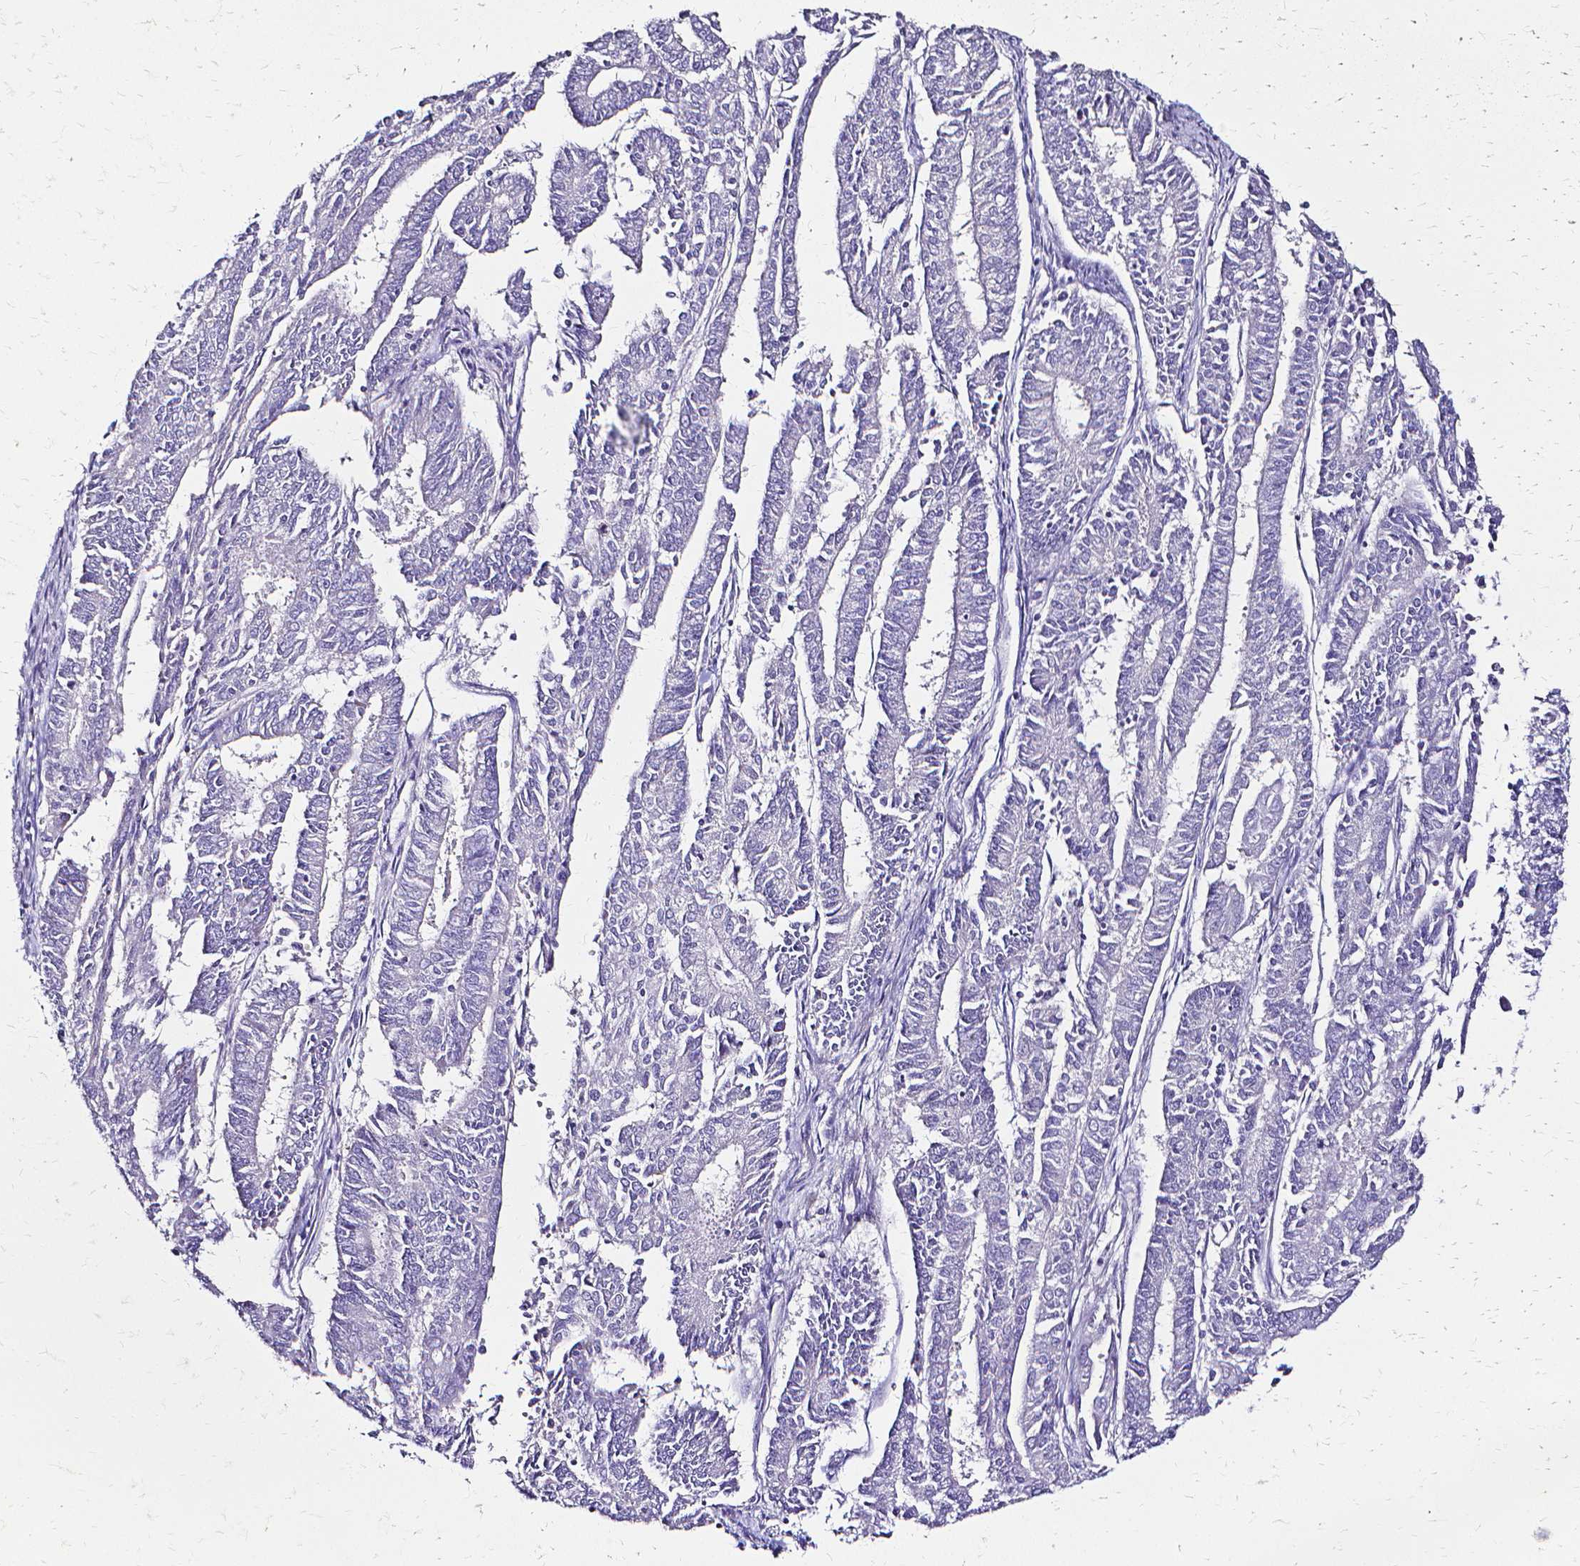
{"staining": {"intensity": "negative", "quantity": "none", "location": "none"}, "tissue": "endometrial cancer", "cell_type": "Tumor cells", "image_type": "cancer", "snomed": [{"axis": "morphology", "description": "Adenocarcinoma, NOS"}, {"axis": "topography", "description": "Endometrium"}], "caption": "Tumor cells show no significant positivity in endometrial cancer.", "gene": "CCNB1", "patient": {"sex": "female", "age": 59}}